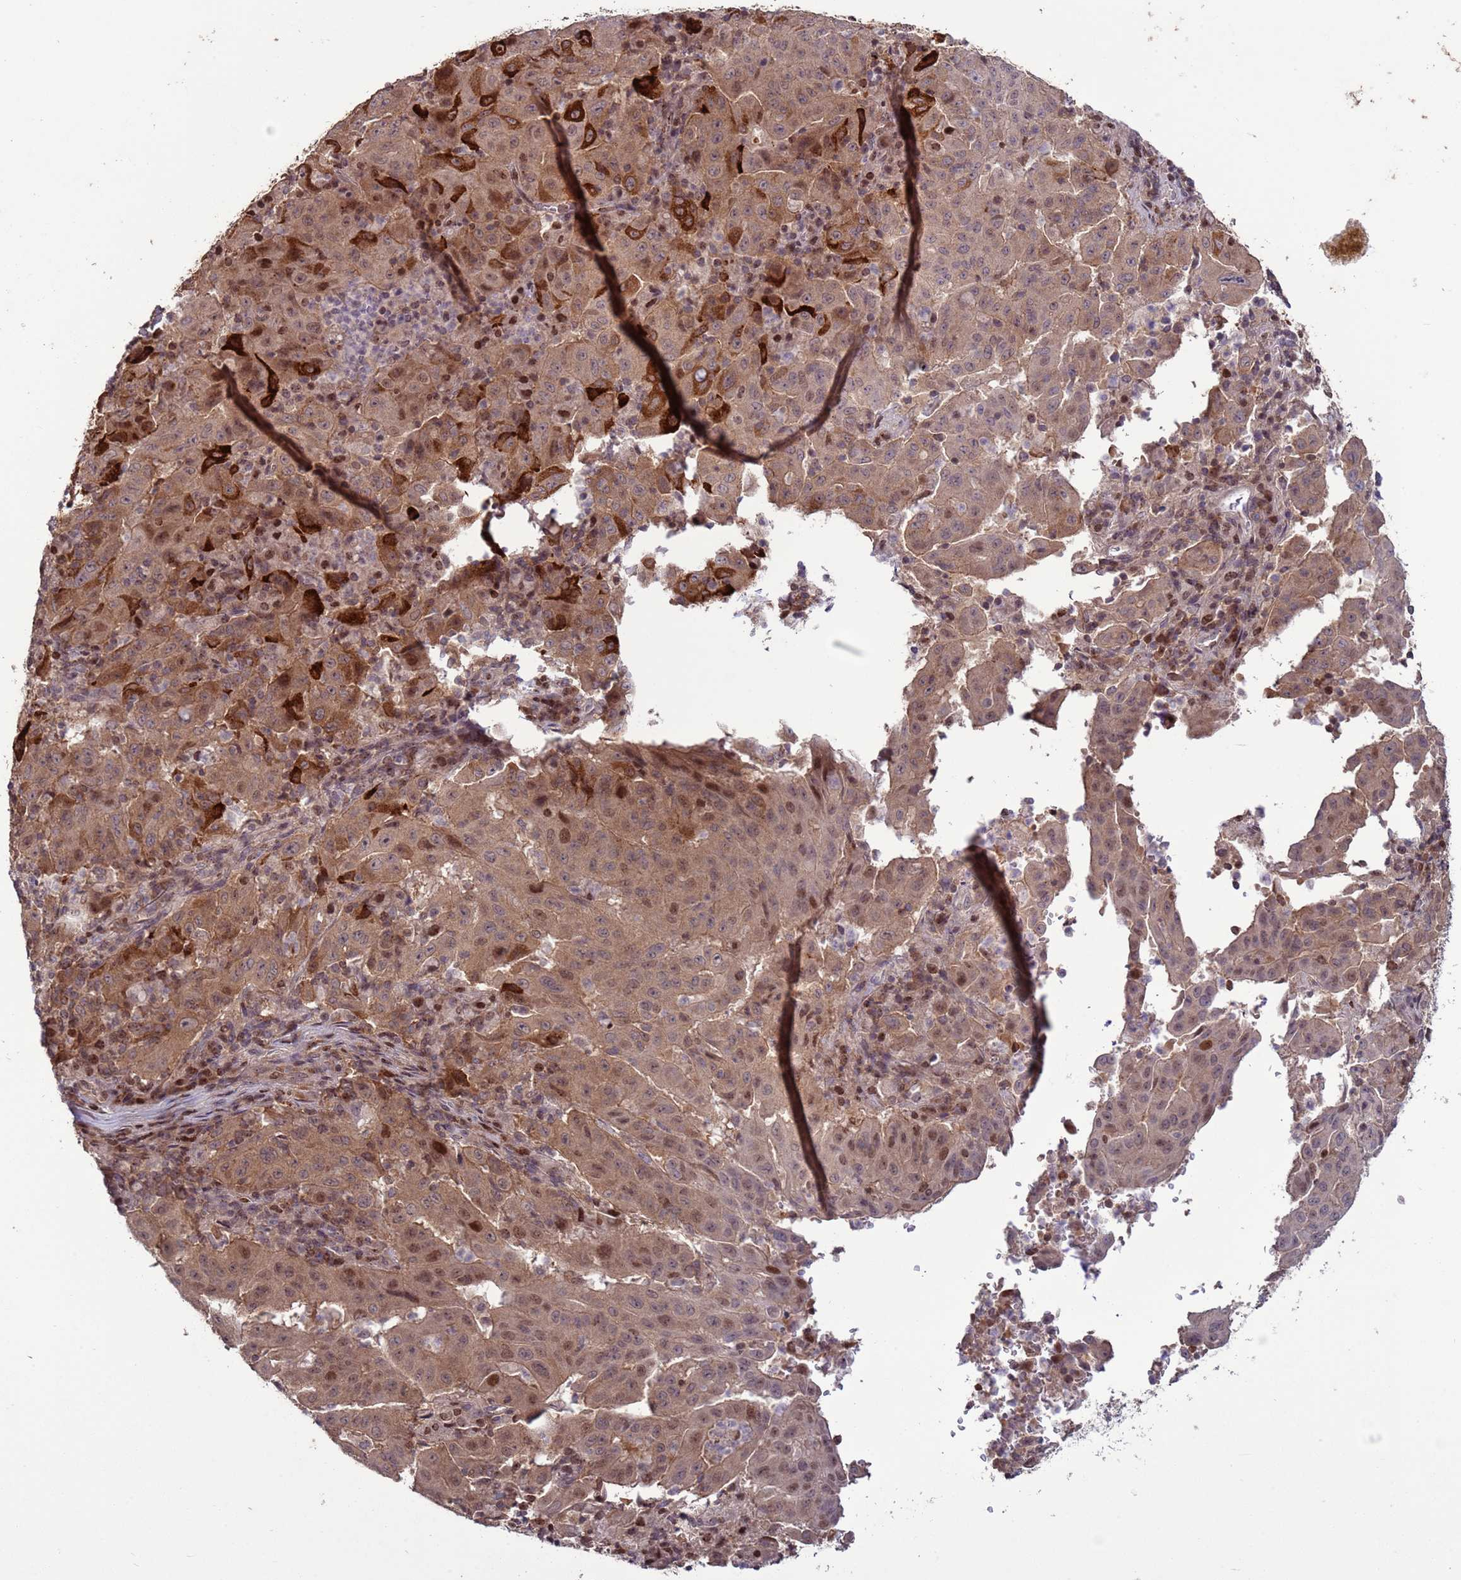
{"staining": {"intensity": "moderate", "quantity": ">75%", "location": "cytoplasmic/membranous,nuclear"}, "tissue": "pancreatic cancer", "cell_type": "Tumor cells", "image_type": "cancer", "snomed": [{"axis": "morphology", "description": "Adenocarcinoma, NOS"}, {"axis": "topography", "description": "Pancreas"}], "caption": "Immunohistochemistry (IHC) photomicrograph of neoplastic tissue: human adenocarcinoma (pancreatic) stained using immunohistochemistry (IHC) demonstrates medium levels of moderate protein expression localized specifically in the cytoplasmic/membranous and nuclear of tumor cells, appearing as a cytoplasmic/membranous and nuclear brown color.", "gene": "HGH1", "patient": {"sex": "male", "age": 63}}